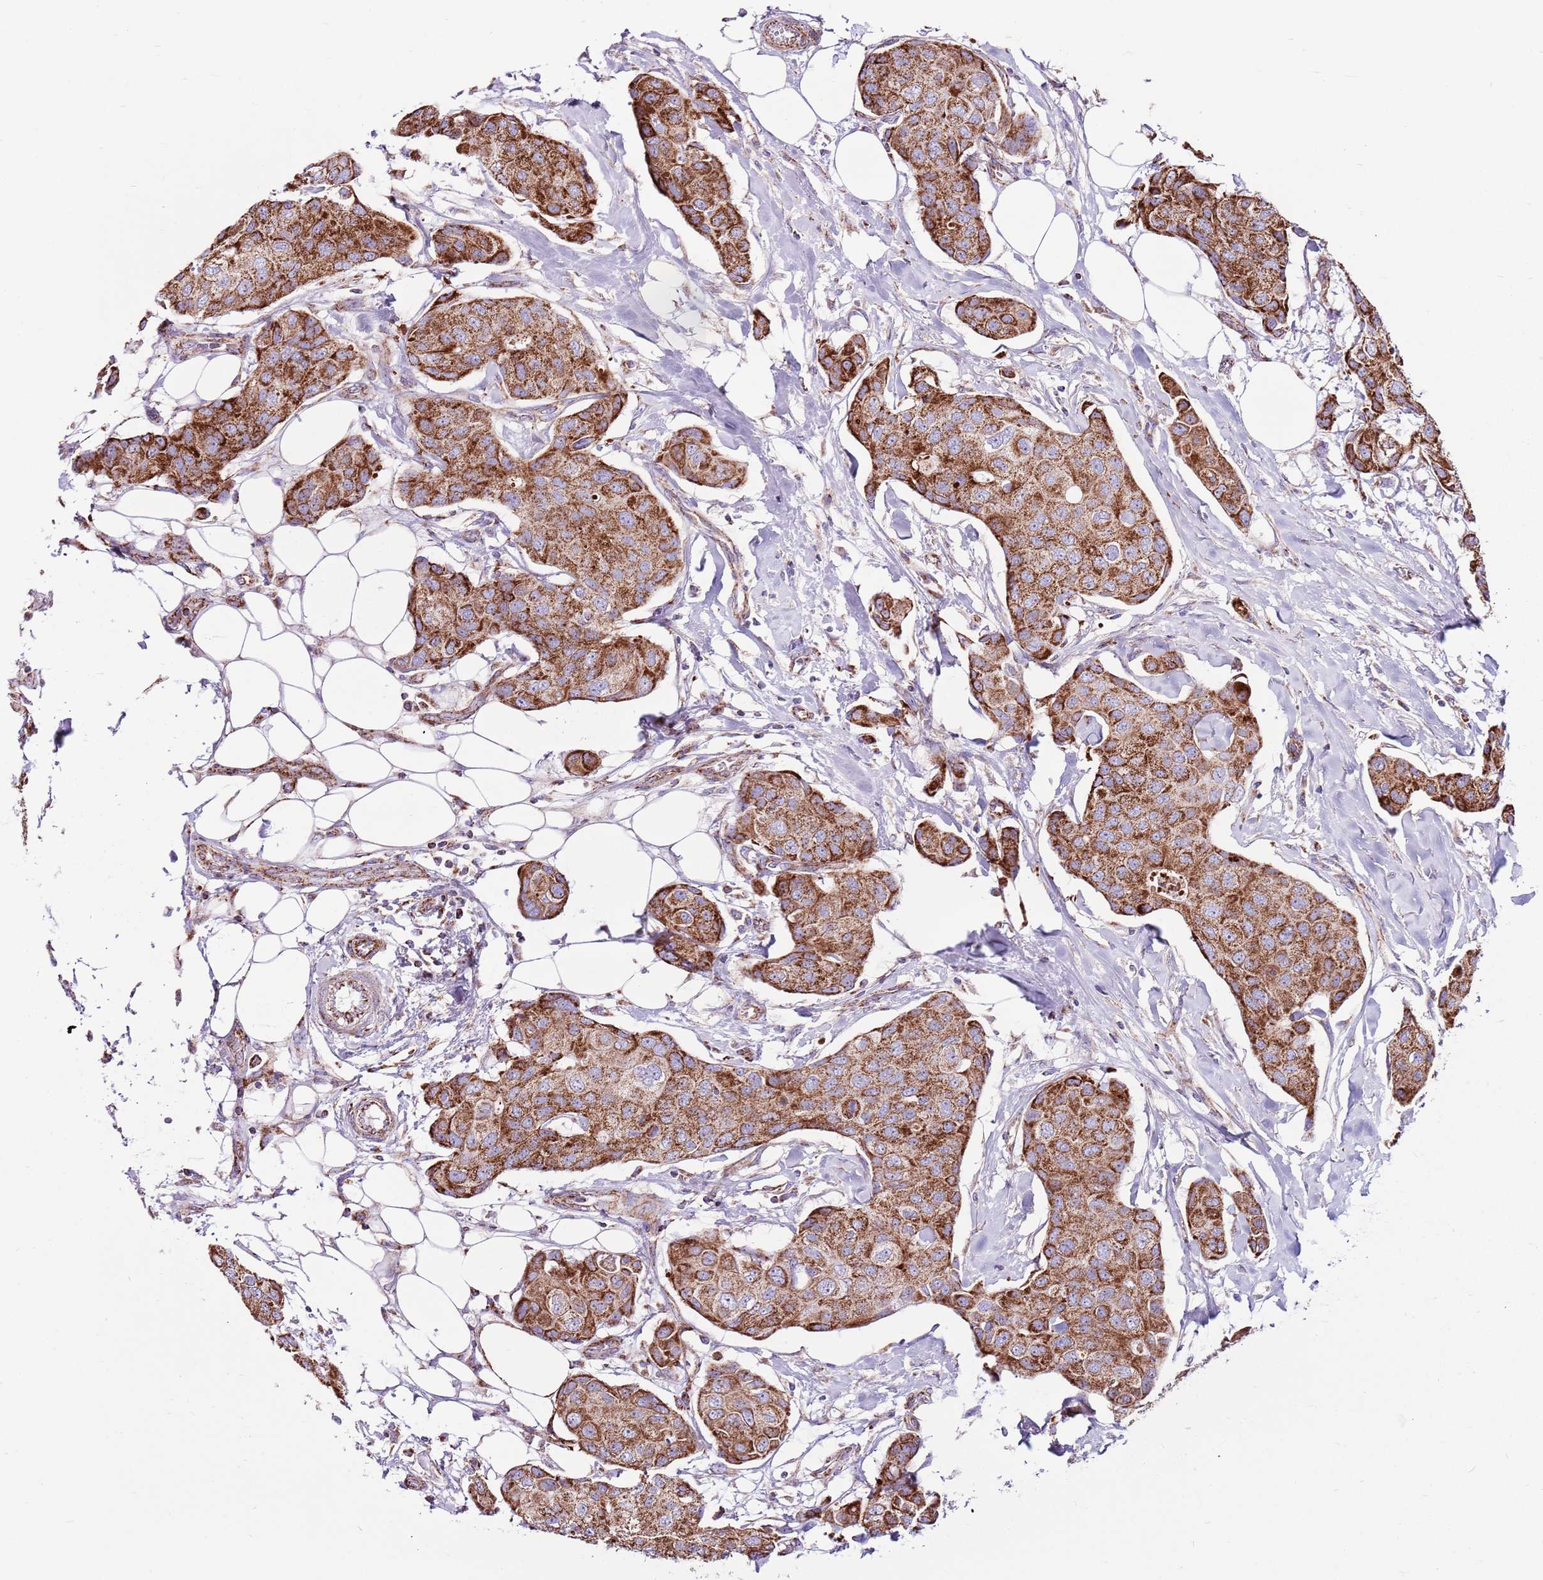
{"staining": {"intensity": "strong", "quantity": ">75%", "location": "cytoplasmic/membranous"}, "tissue": "breast cancer", "cell_type": "Tumor cells", "image_type": "cancer", "snomed": [{"axis": "morphology", "description": "Duct carcinoma"}, {"axis": "topography", "description": "Breast"}, {"axis": "topography", "description": "Lymph node"}], "caption": "Brown immunohistochemical staining in human infiltrating ductal carcinoma (breast) demonstrates strong cytoplasmic/membranous staining in approximately >75% of tumor cells.", "gene": "HECTD4", "patient": {"sex": "female", "age": 80}}